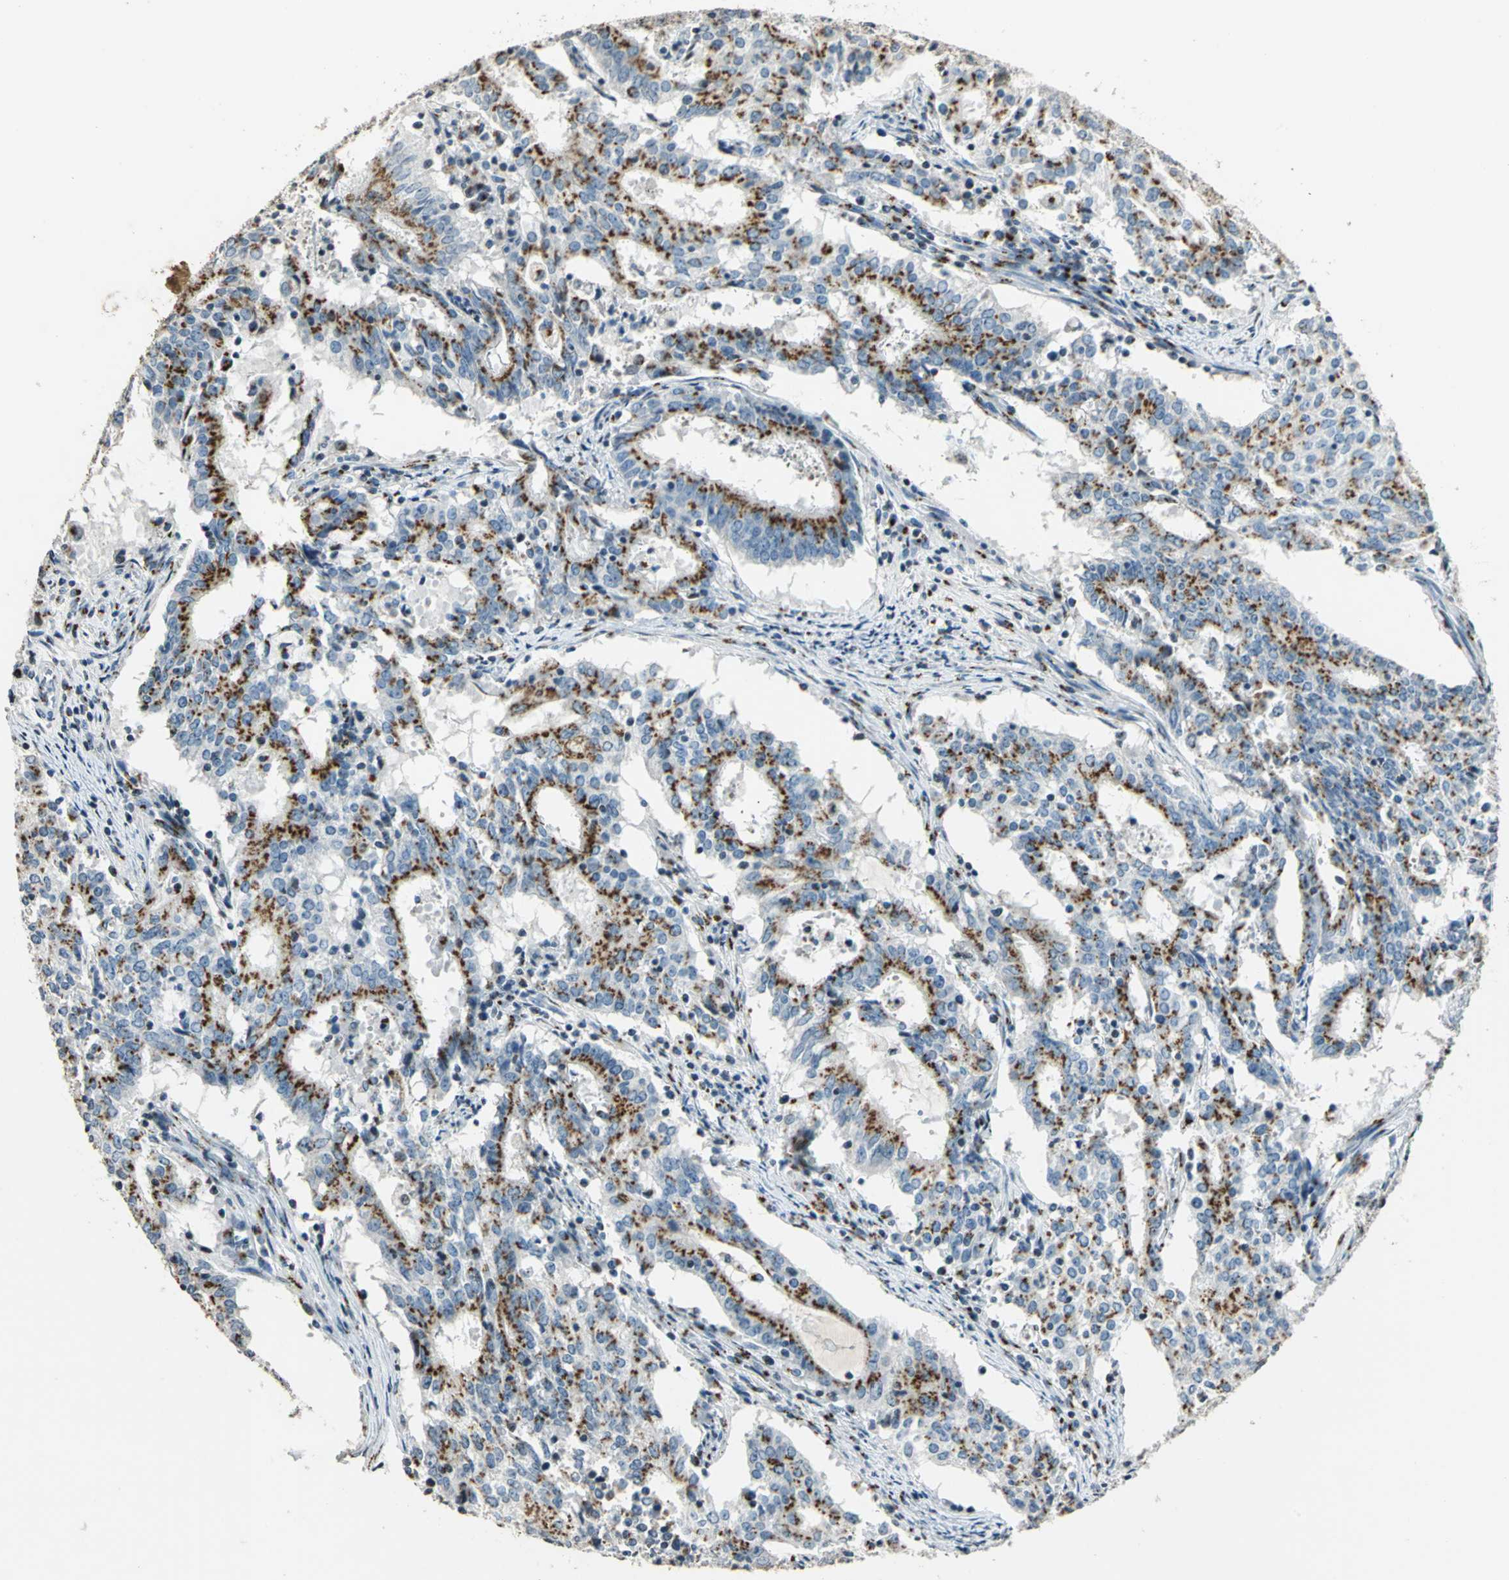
{"staining": {"intensity": "moderate", "quantity": "25%-75%", "location": "cytoplasmic/membranous"}, "tissue": "cervical cancer", "cell_type": "Tumor cells", "image_type": "cancer", "snomed": [{"axis": "morphology", "description": "Adenocarcinoma, NOS"}, {"axis": "topography", "description": "Cervix"}], "caption": "A micrograph showing moderate cytoplasmic/membranous positivity in about 25%-75% of tumor cells in cervical adenocarcinoma, as visualized by brown immunohistochemical staining.", "gene": "TMEM115", "patient": {"sex": "female", "age": 44}}